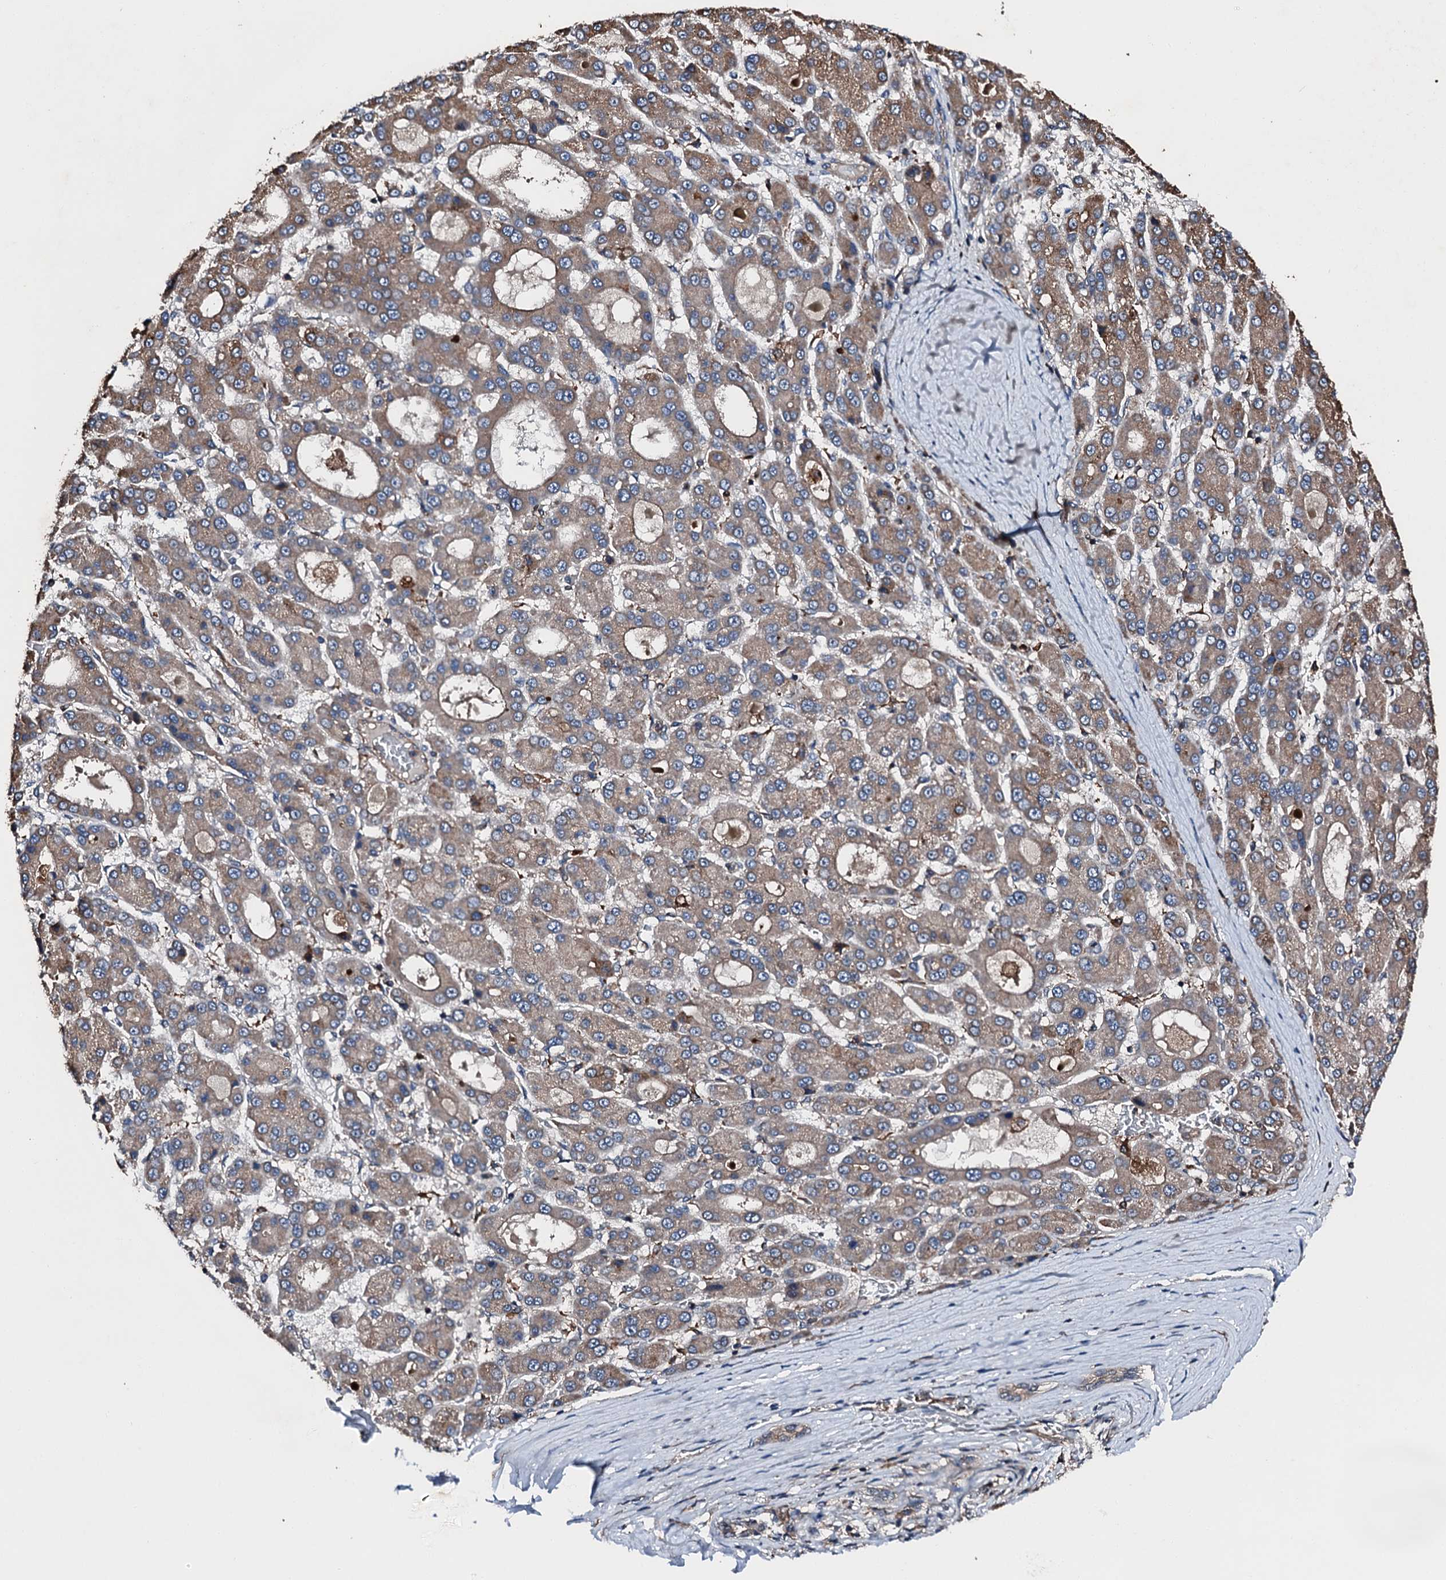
{"staining": {"intensity": "moderate", "quantity": "25%-75%", "location": "cytoplasmic/membranous"}, "tissue": "liver cancer", "cell_type": "Tumor cells", "image_type": "cancer", "snomed": [{"axis": "morphology", "description": "Carcinoma, Hepatocellular, NOS"}, {"axis": "topography", "description": "Liver"}], "caption": "This photomicrograph demonstrates liver cancer (hepatocellular carcinoma) stained with IHC to label a protein in brown. The cytoplasmic/membranous of tumor cells show moderate positivity for the protein. Nuclei are counter-stained blue.", "gene": "FGD4", "patient": {"sex": "male", "age": 70}}